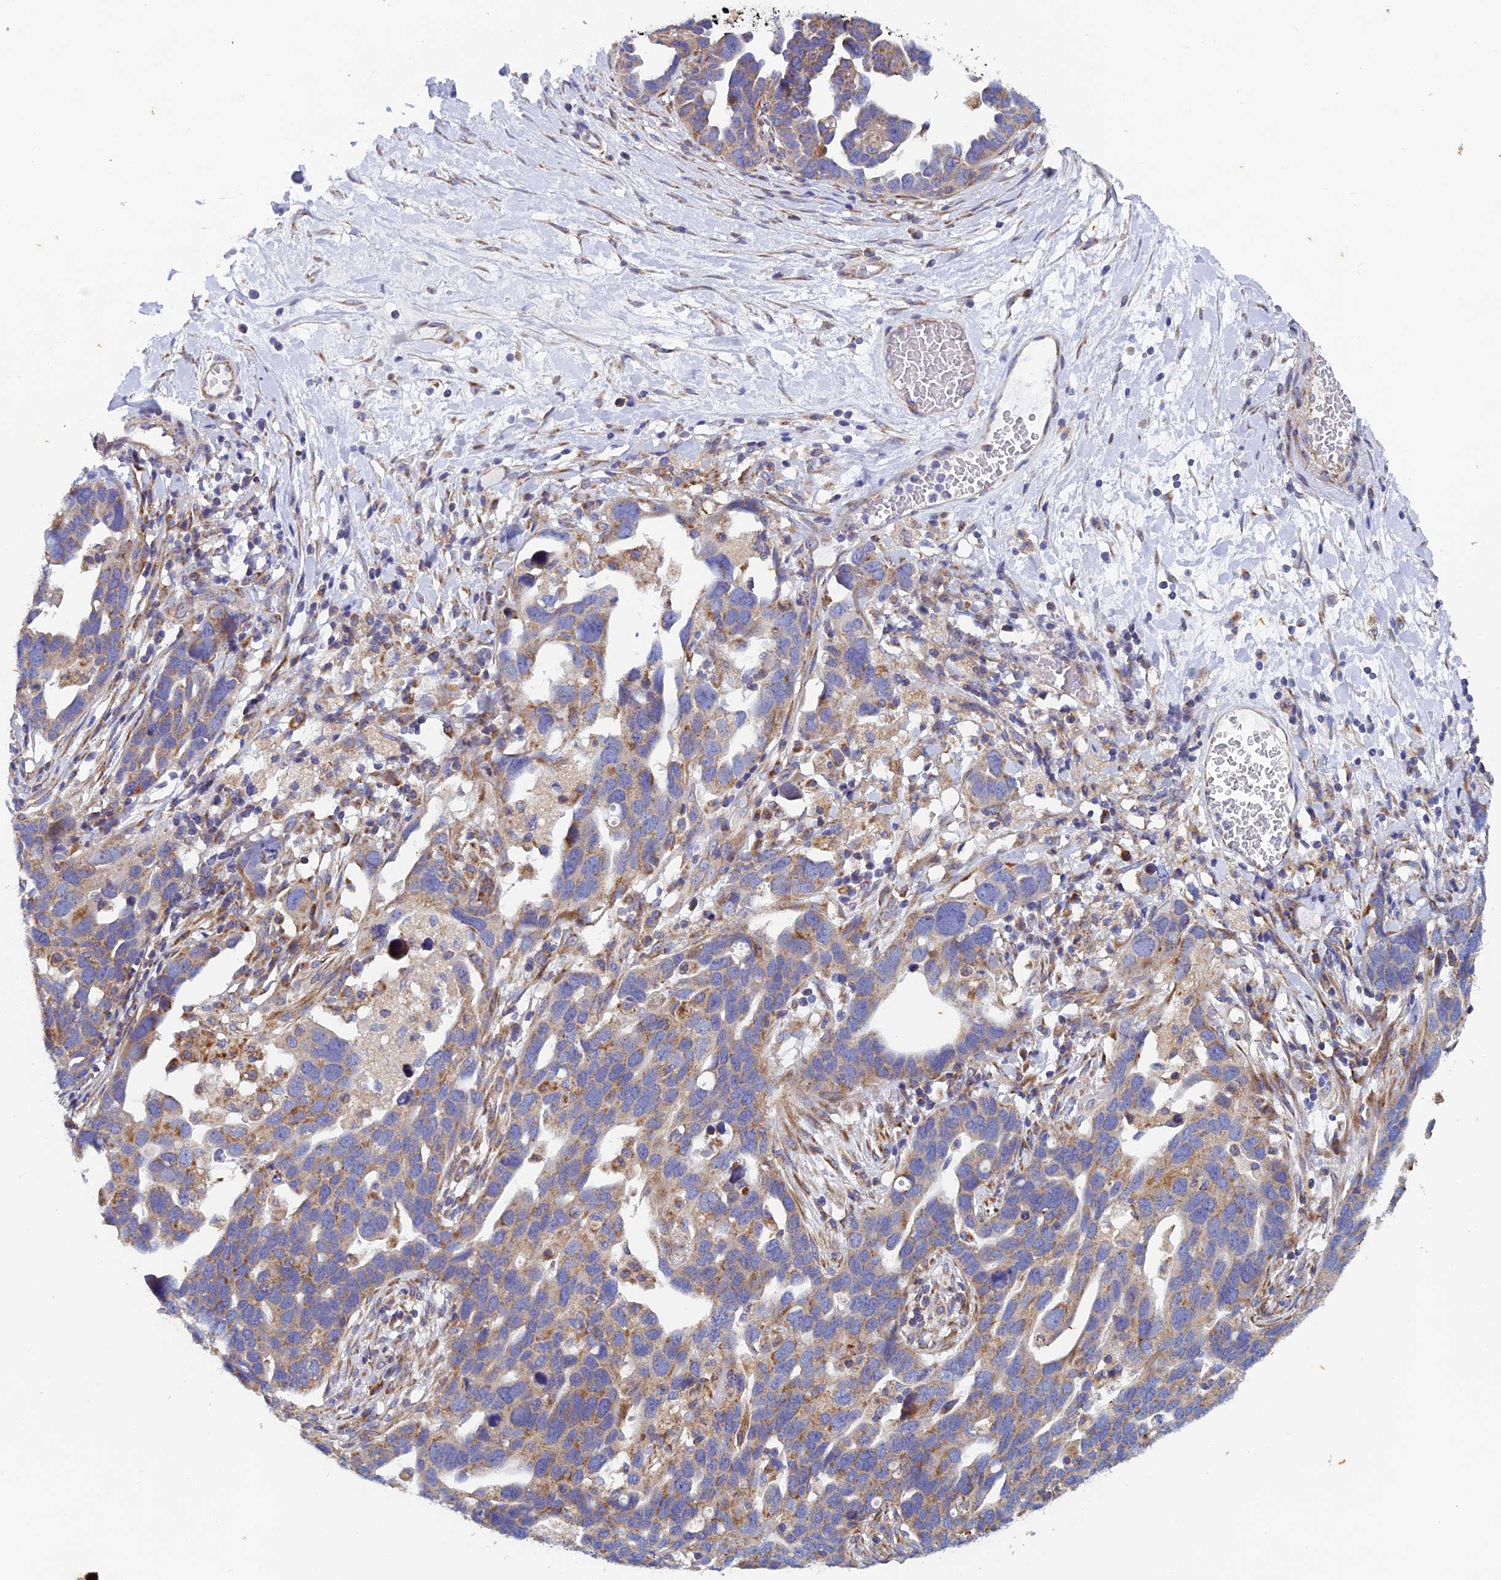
{"staining": {"intensity": "weak", "quantity": "25%-75%", "location": "cytoplasmic/membranous"}, "tissue": "ovarian cancer", "cell_type": "Tumor cells", "image_type": "cancer", "snomed": [{"axis": "morphology", "description": "Cystadenocarcinoma, serous, NOS"}, {"axis": "topography", "description": "Ovary"}], "caption": "Tumor cells demonstrate low levels of weak cytoplasmic/membranous staining in about 25%-75% of cells in ovarian cancer (serous cystadenocarcinoma).", "gene": "AP4S1", "patient": {"sex": "female", "age": 54}}